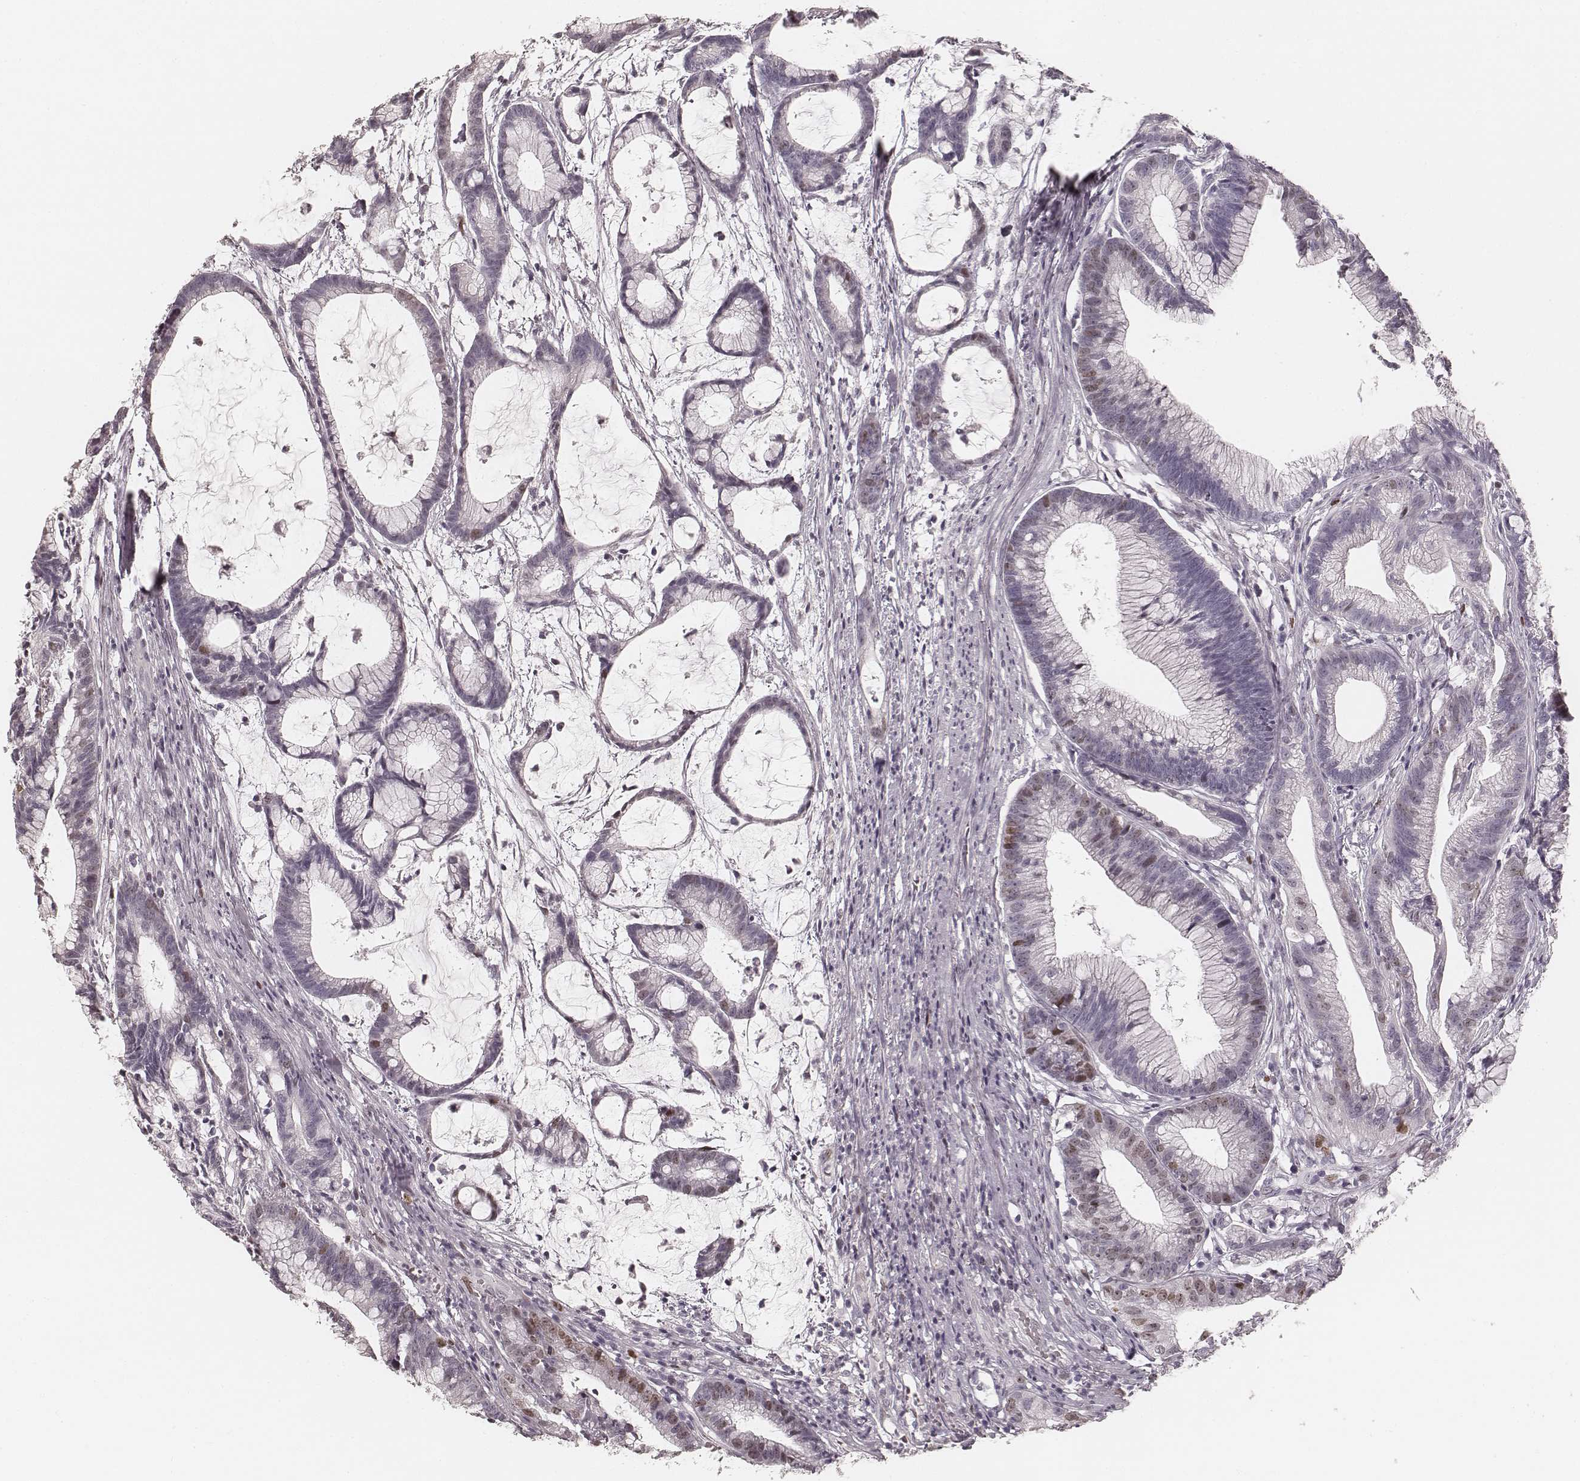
{"staining": {"intensity": "moderate", "quantity": "<25%", "location": "nuclear"}, "tissue": "colorectal cancer", "cell_type": "Tumor cells", "image_type": "cancer", "snomed": [{"axis": "morphology", "description": "Adenocarcinoma, NOS"}, {"axis": "topography", "description": "Colon"}], "caption": "Brown immunohistochemical staining in colorectal cancer exhibits moderate nuclear positivity in about <25% of tumor cells.", "gene": "TEX37", "patient": {"sex": "female", "age": 78}}